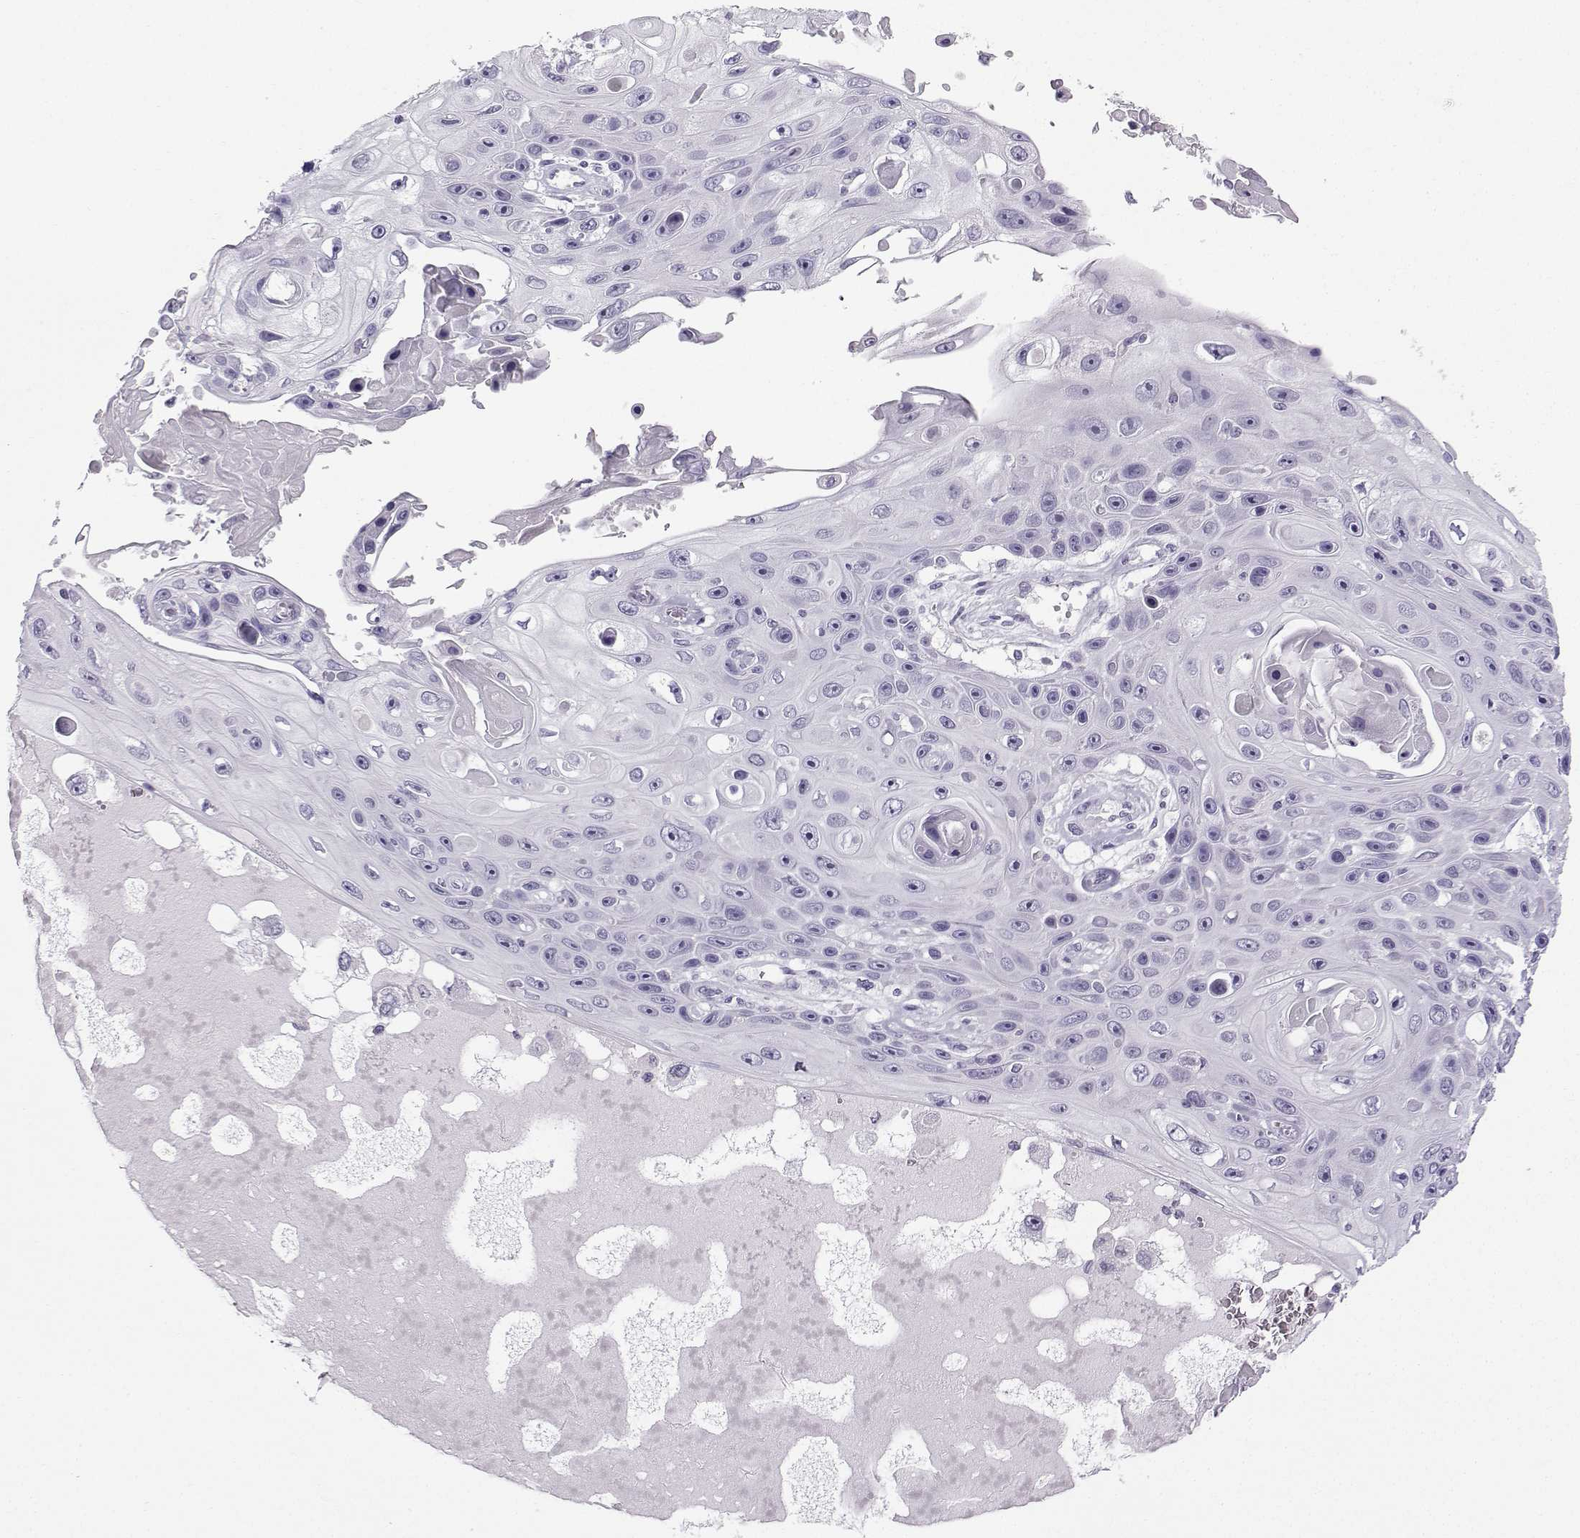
{"staining": {"intensity": "negative", "quantity": "none", "location": "none"}, "tissue": "skin cancer", "cell_type": "Tumor cells", "image_type": "cancer", "snomed": [{"axis": "morphology", "description": "Squamous cell carcinoma, NOS"}, {"axis": "topography", "description": "Skin"}], "caption": "Histopathology image shows no protein expression in tumor cells of squamous cell carcinoma (skin) tissue.", "gene": "ZBTB8B", "patient": {"sex": "male", "age": 82}}